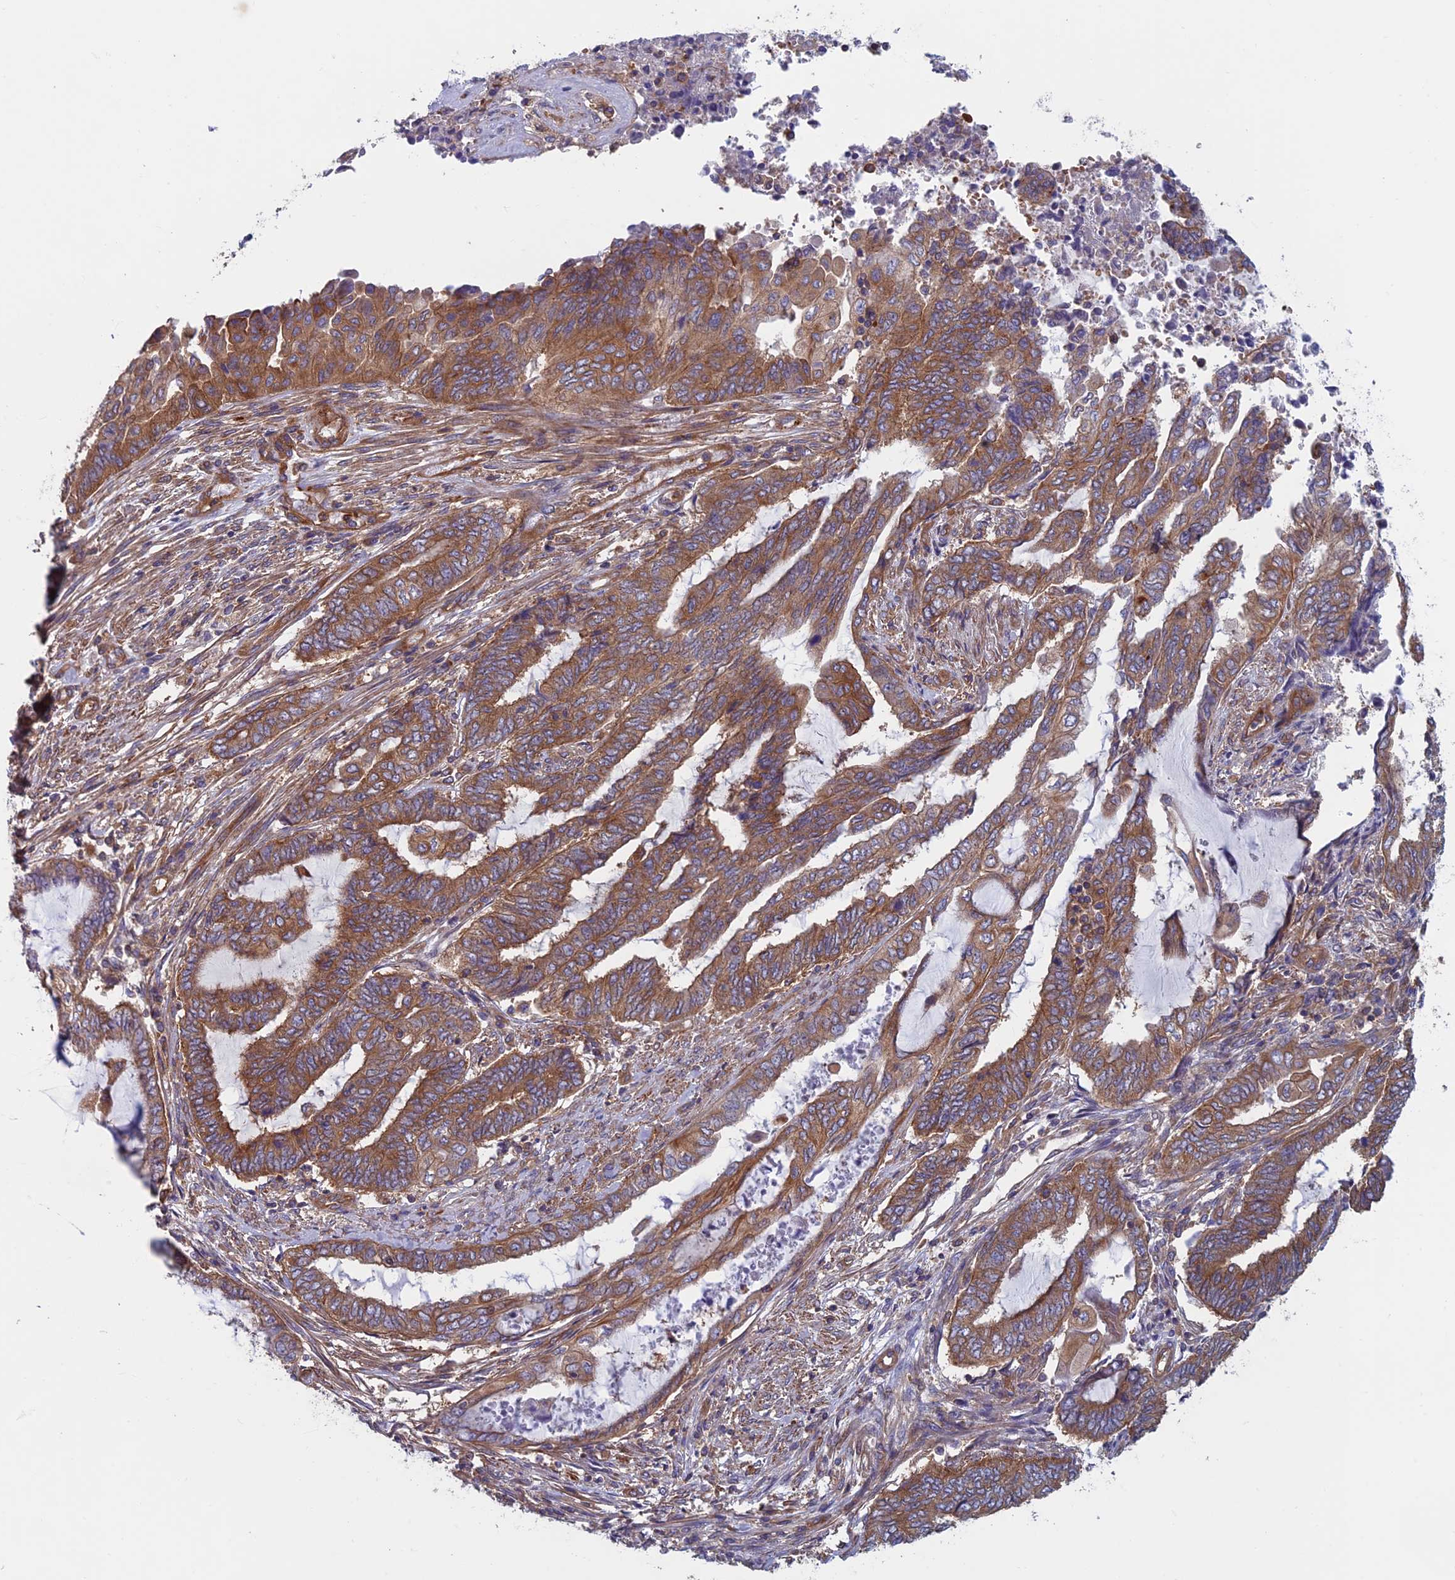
{"staining": {"intensity": "moderate", "quantity": ">75%", "location": "cytoplasmic/membranous"}, "tissue": "endometrial cancer", "cell_type": "Tumor cells", "image_type": "cancer", "snomed": [{"axis": "morphology", "description": "Adenocarcinoma, NOS"}, {"axis": "topography", "description": "Uterus"}, {"axis": "topography", "description": "Endometrium"}], "caption": "IHC of human adenocarcinoma (endometrial) reveals medium levels of moderate cytoplasmic/membranous expression in about >75% of tumor cells.", "gene": "DNM1L", "patient": {"sex": "female", "age": 70}}